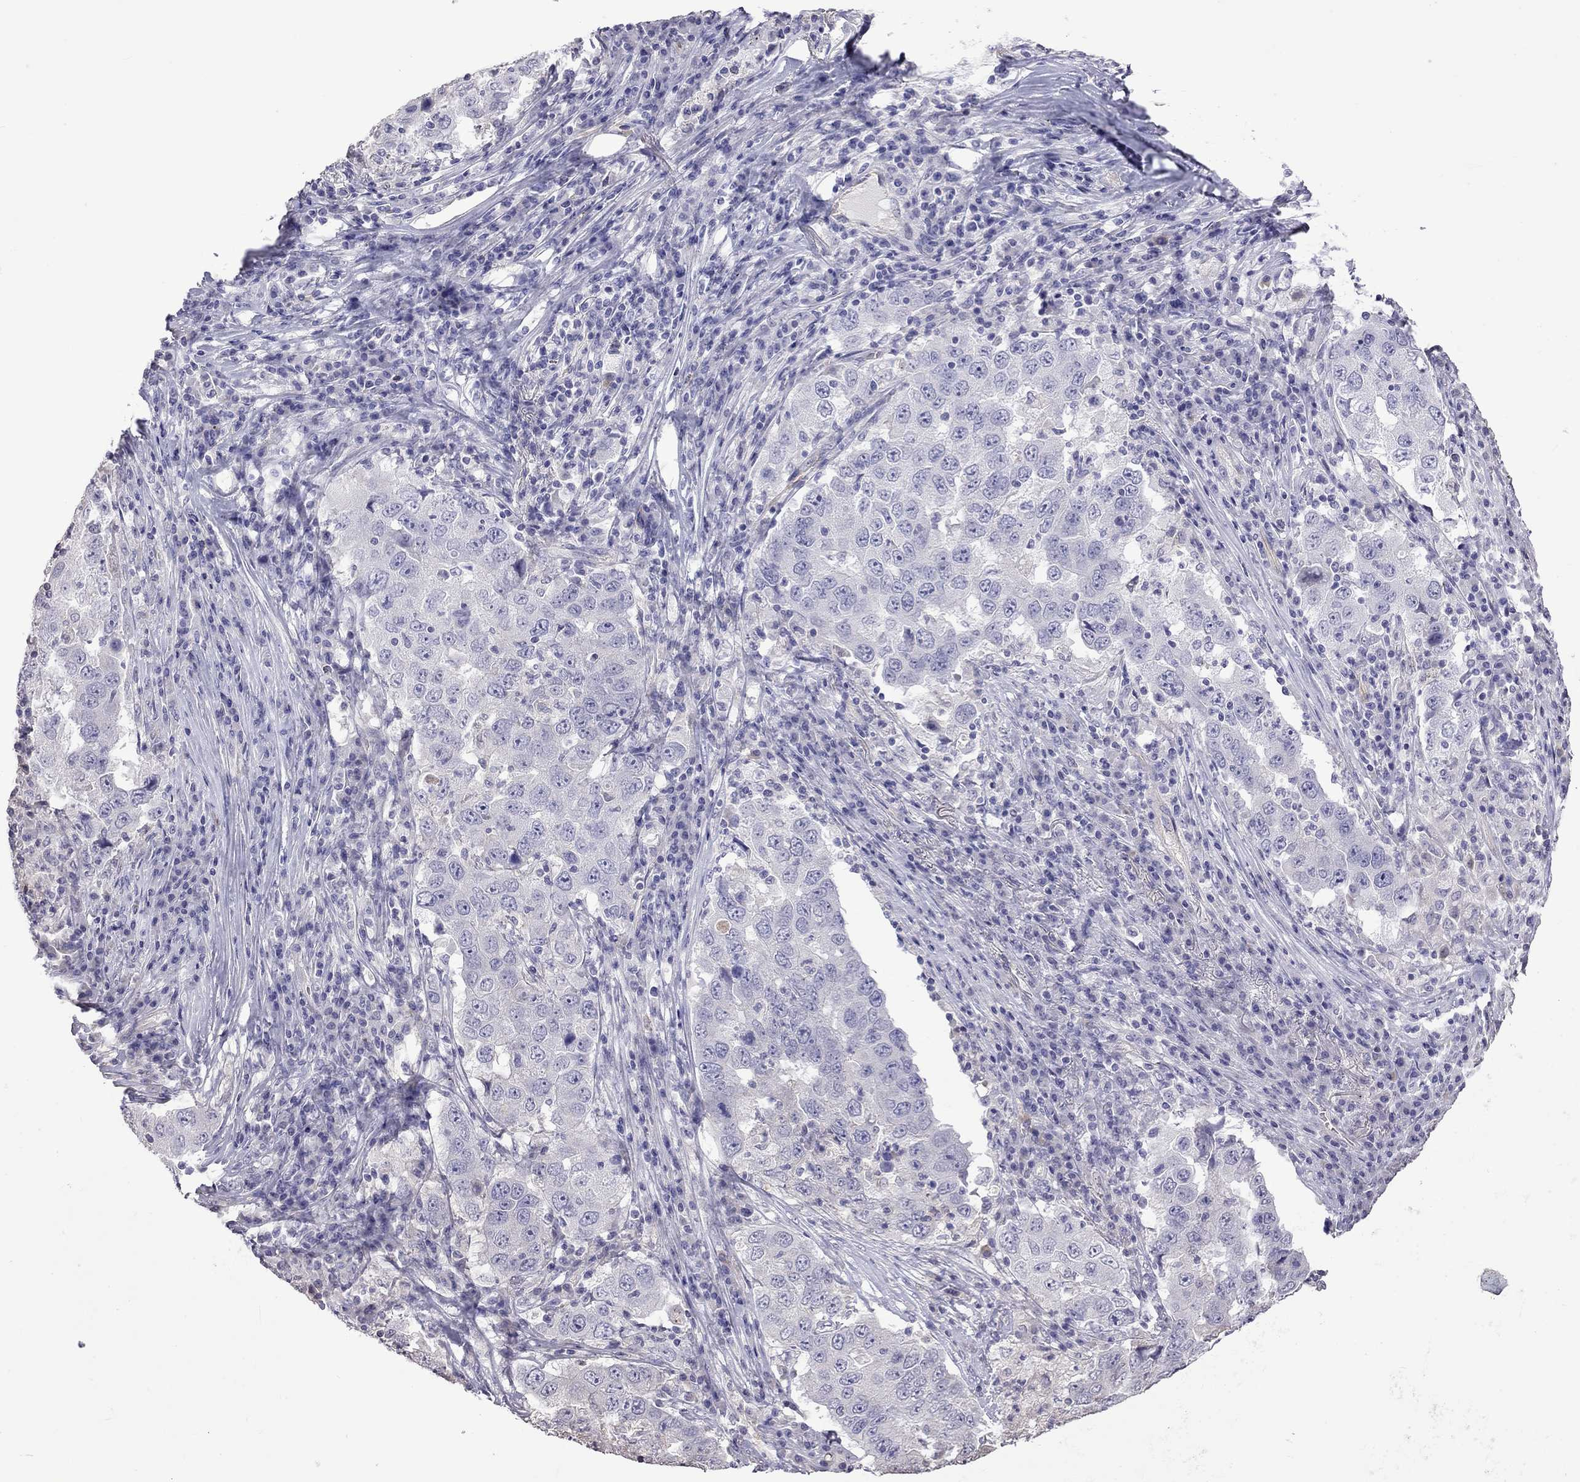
{"staining": {"intensity": "negative", "quantity": "none", "location": "none"}, "tissue": "lung cancer", "cell_type": "Tumor cells", "image_type": "cancer", "snomed": [{"axis": "morphology", "description": "Adenocarcinoma, NOS"}, {"axis": "topography", "description": "Lung"}], "caption": "Photomicrograph shows no protein positivity in tumor cells of lung cancer tissue. Brightfield microscopy of IHC stained with DAB (3,3'-diaminobenzidine) (brown) and hematoxylin (blue), captured at high magnification.", "gene": "FEZ1", "patient": {"sex": "male", "age": 73}}